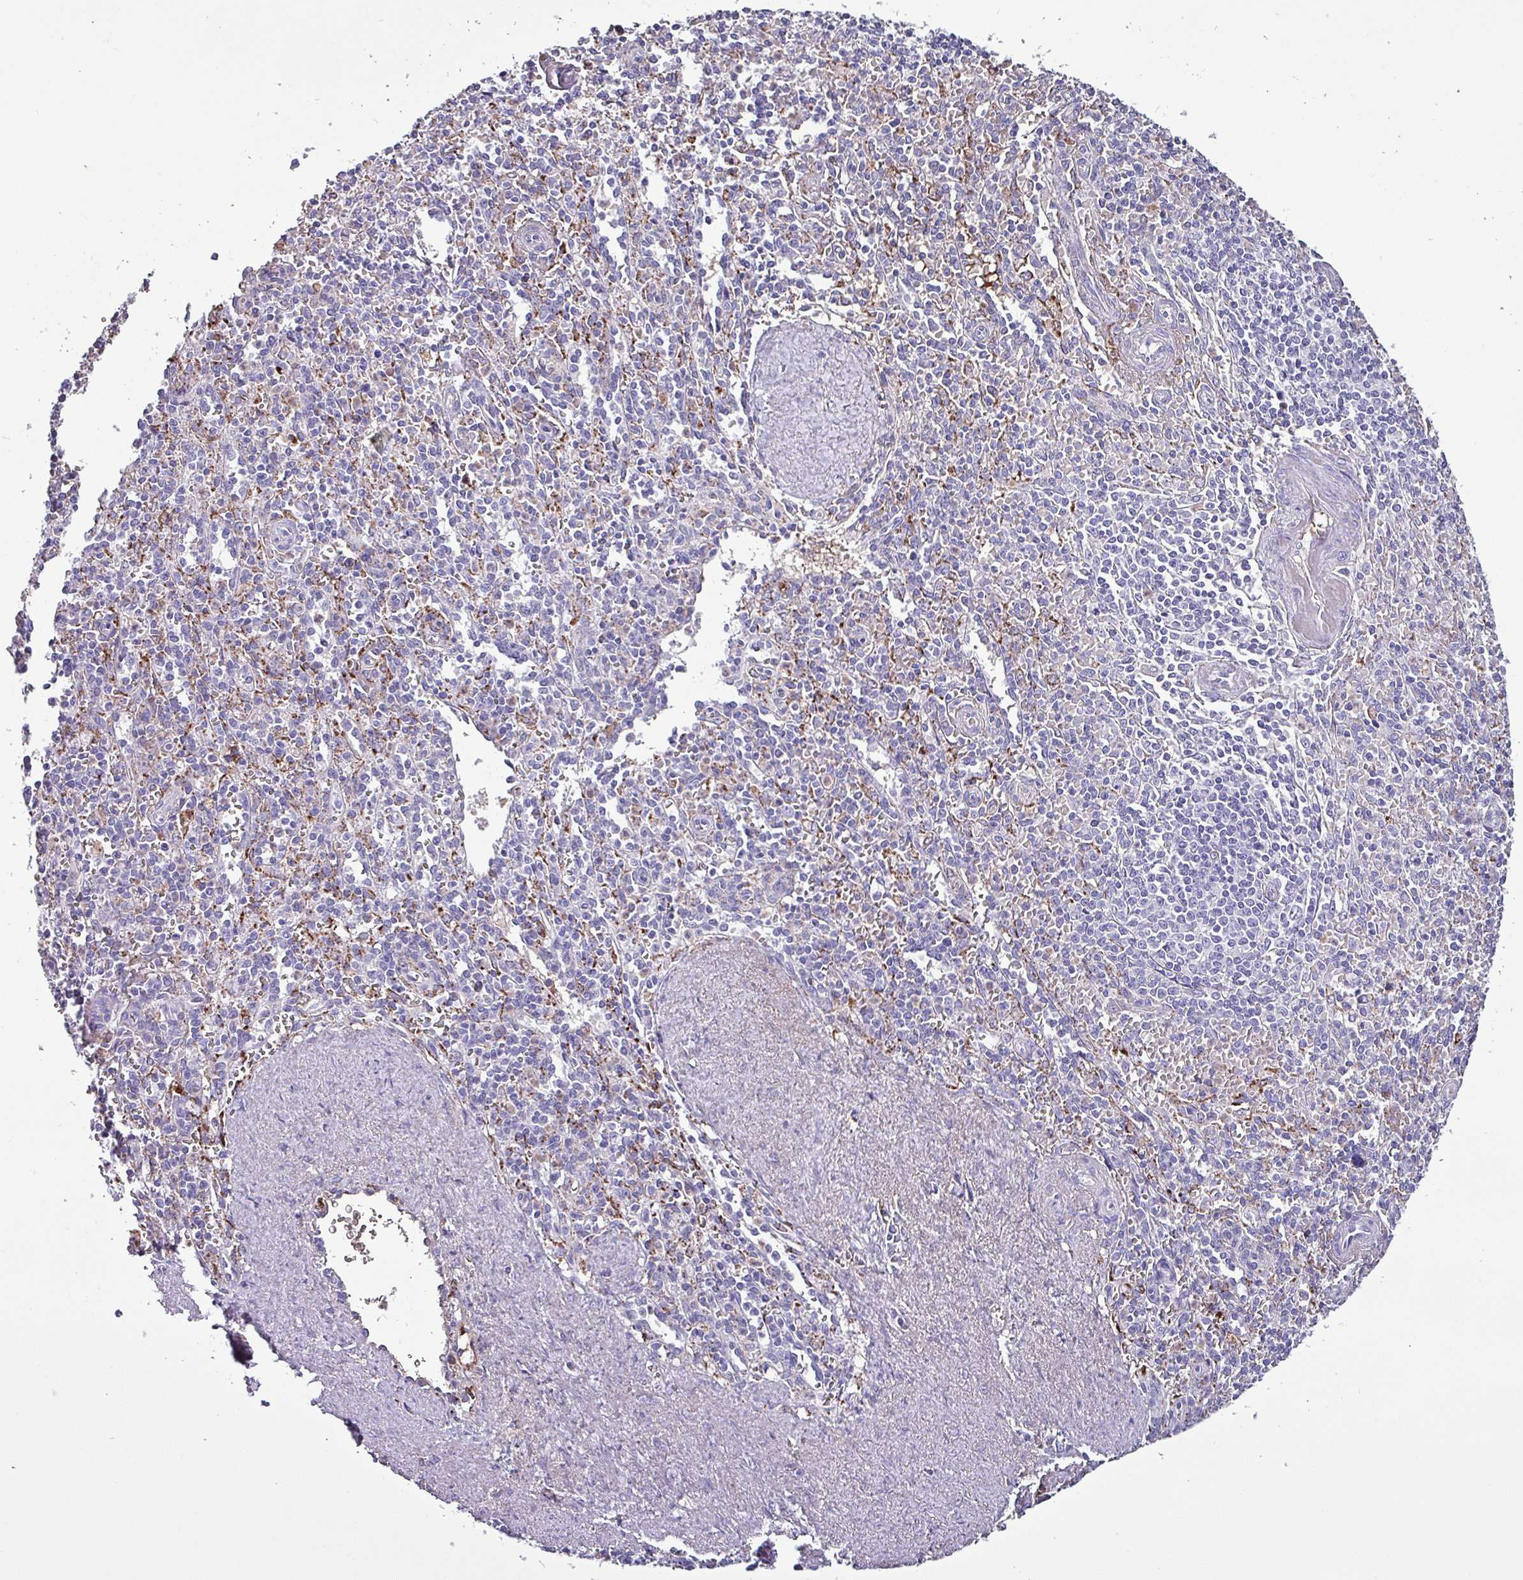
{"staining": {"intensity": "moderate", "quantity": "<25%", "location": "cytoplasmic/membranous"}, "tissue": "spleen", "cell_type": "Cells in red pulp", "image_type": "normal", "snomed": [{"axis": "morphology", "description": "Normal tissue, NOS"}, {"axis": "topography", "description": "Spleen"}], "caption": "Immunohistochemical staining of normal spleen displays <25% levels of moderate cytoplasmic/membranous protein positivity in about <25% of cells in red pulp. (DAB IHC, brown staining for protein, blue staining for nuclei).", "gene": "HPR", "patient": {"sex": "female", "age": 70}}